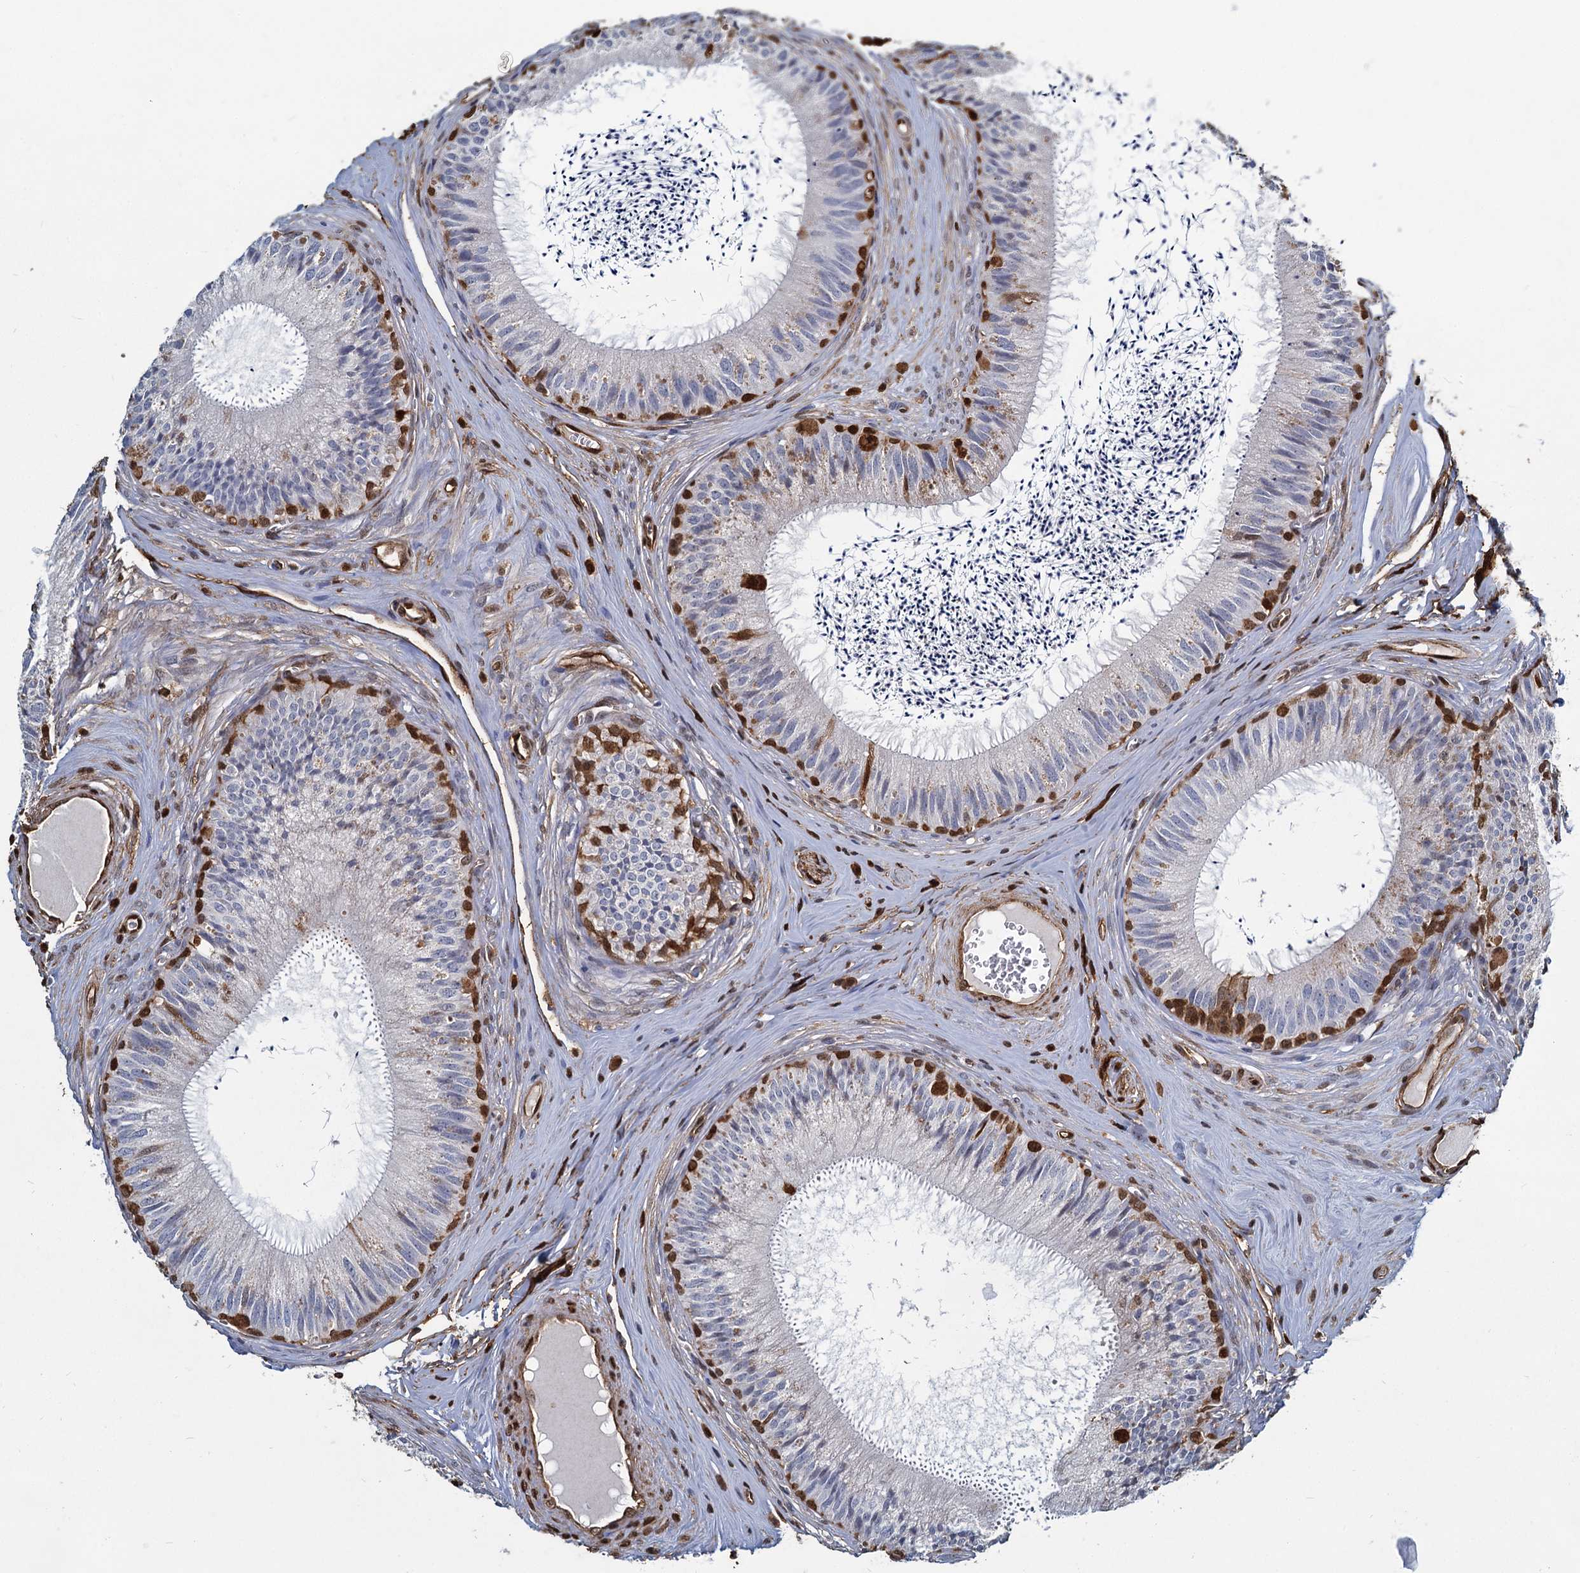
{"staining": {"intensity": "strong", "quantity": "<25%", "location": "cytoplasmic/membranous"}, "tissue": "epididymis", "cell_type": "Glandular cells", "image_type": "normal", "snomed": [{"axis": "morphology", "description": "Normal tissue, NOS"}, {"axis": "topography", "description": "Epididymis"}], "caption": "A medium amount of strong cytoplasmic/membranous positivity is seen in about <25% of glandular cells in normal epididymis. The staining is performed using DAB (3,3'-diaminobenzidine) brown chromogen to label protein expression. The nuclei are counter-stained blue using hematoxylin.", "gene": "S100A6", "patient": {"sex": "male", "age": 46}}